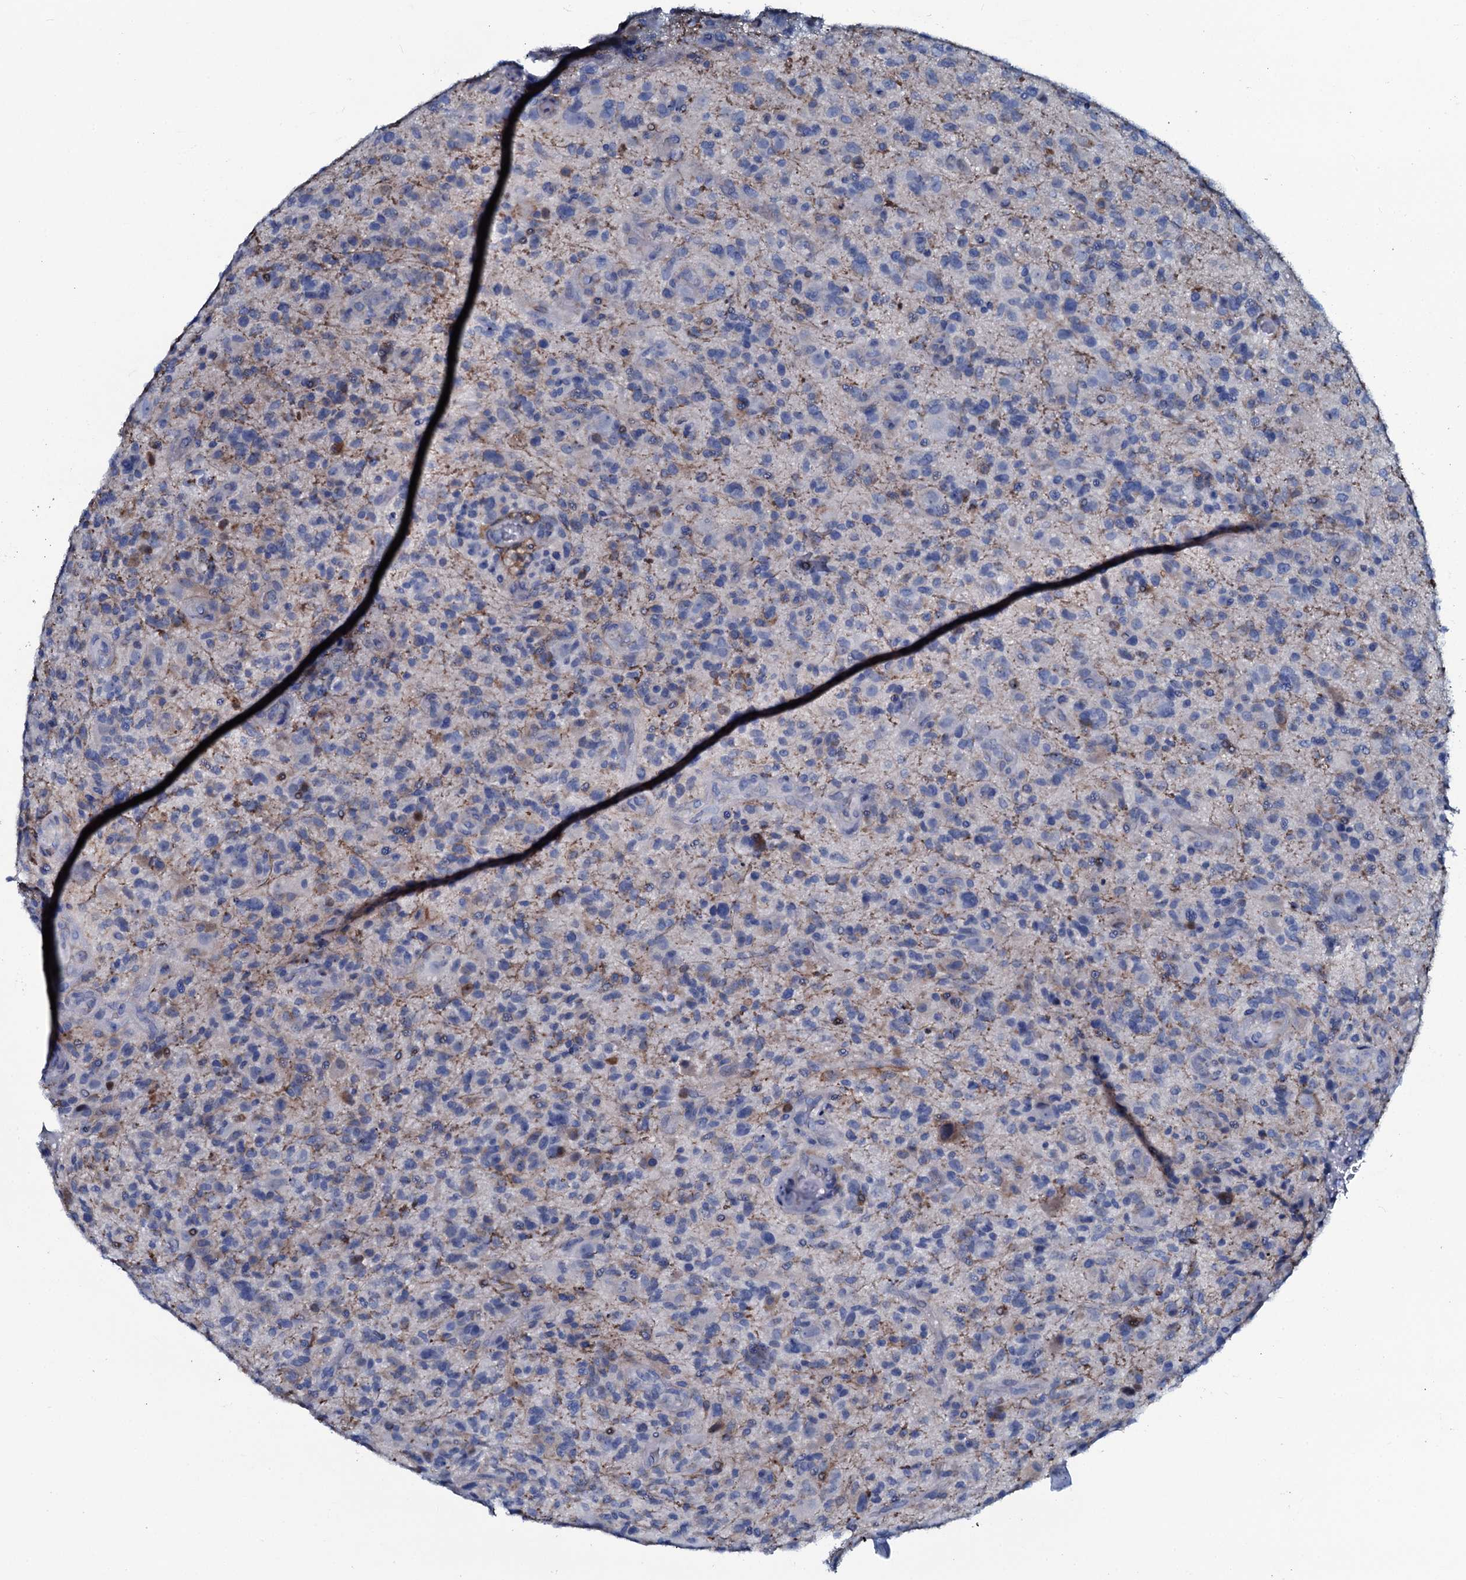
{"staining": {"intensity": "negative", "quantity": "none", "location": "none"}, "tissue": "glioma", "cell_type": "Tumor cells", "image_type": "cancer", "snomed": [{"axis": "morphology", "description": "Glioma, malignant, High grade"}, {"axis": "topography", "description": "Brain"}], "caption": "Immunohistochemistry (IHC) of glioma reveals no positivity in tumor cells.", "gene": "SLC4A7", "patient": {"sex": "male", "age": 47}}